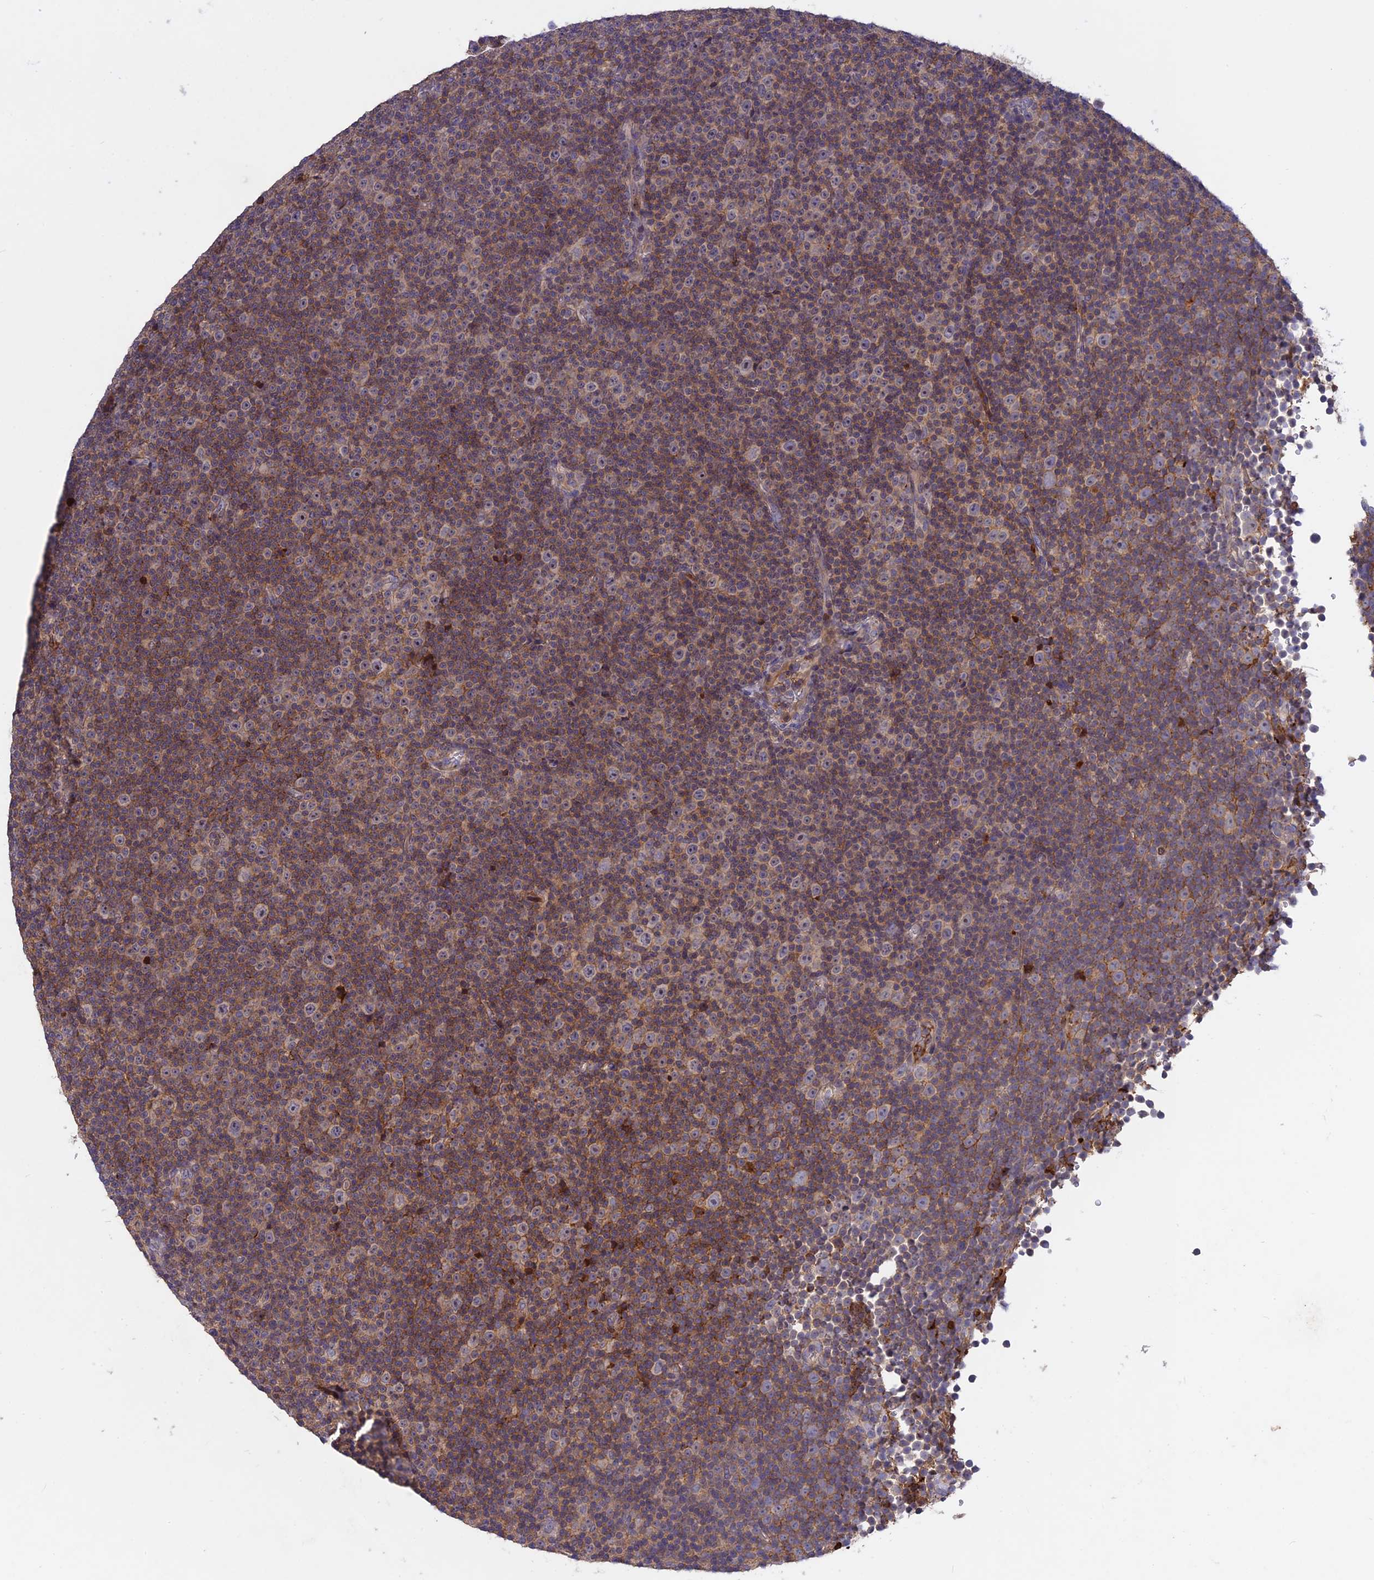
{"staining": {"intensity": "moderate", "quantity": "25%-75%", "location": "cytoplasmic/membranous"}, "tissue": "lymphoma", "cell_type": "Tumor cells", "image_type": "cancer", "snomed": [{"axis": "morphology", "description": "Malignant lymphoma, non-Hodgkin's type, Low grade"}, {"axis": "topography", "description": "Lymph node"}], "caption": "DAB immunohistochemical staining of human malignant lymphoma, non-Hodgkin's type (low-grade) shows moderate cytoplasmic/membranous protein positivity in approximately 25%-75% of tumor cells.", "gene": "ADO", "patient": {"sex": "female", "age": 67}}